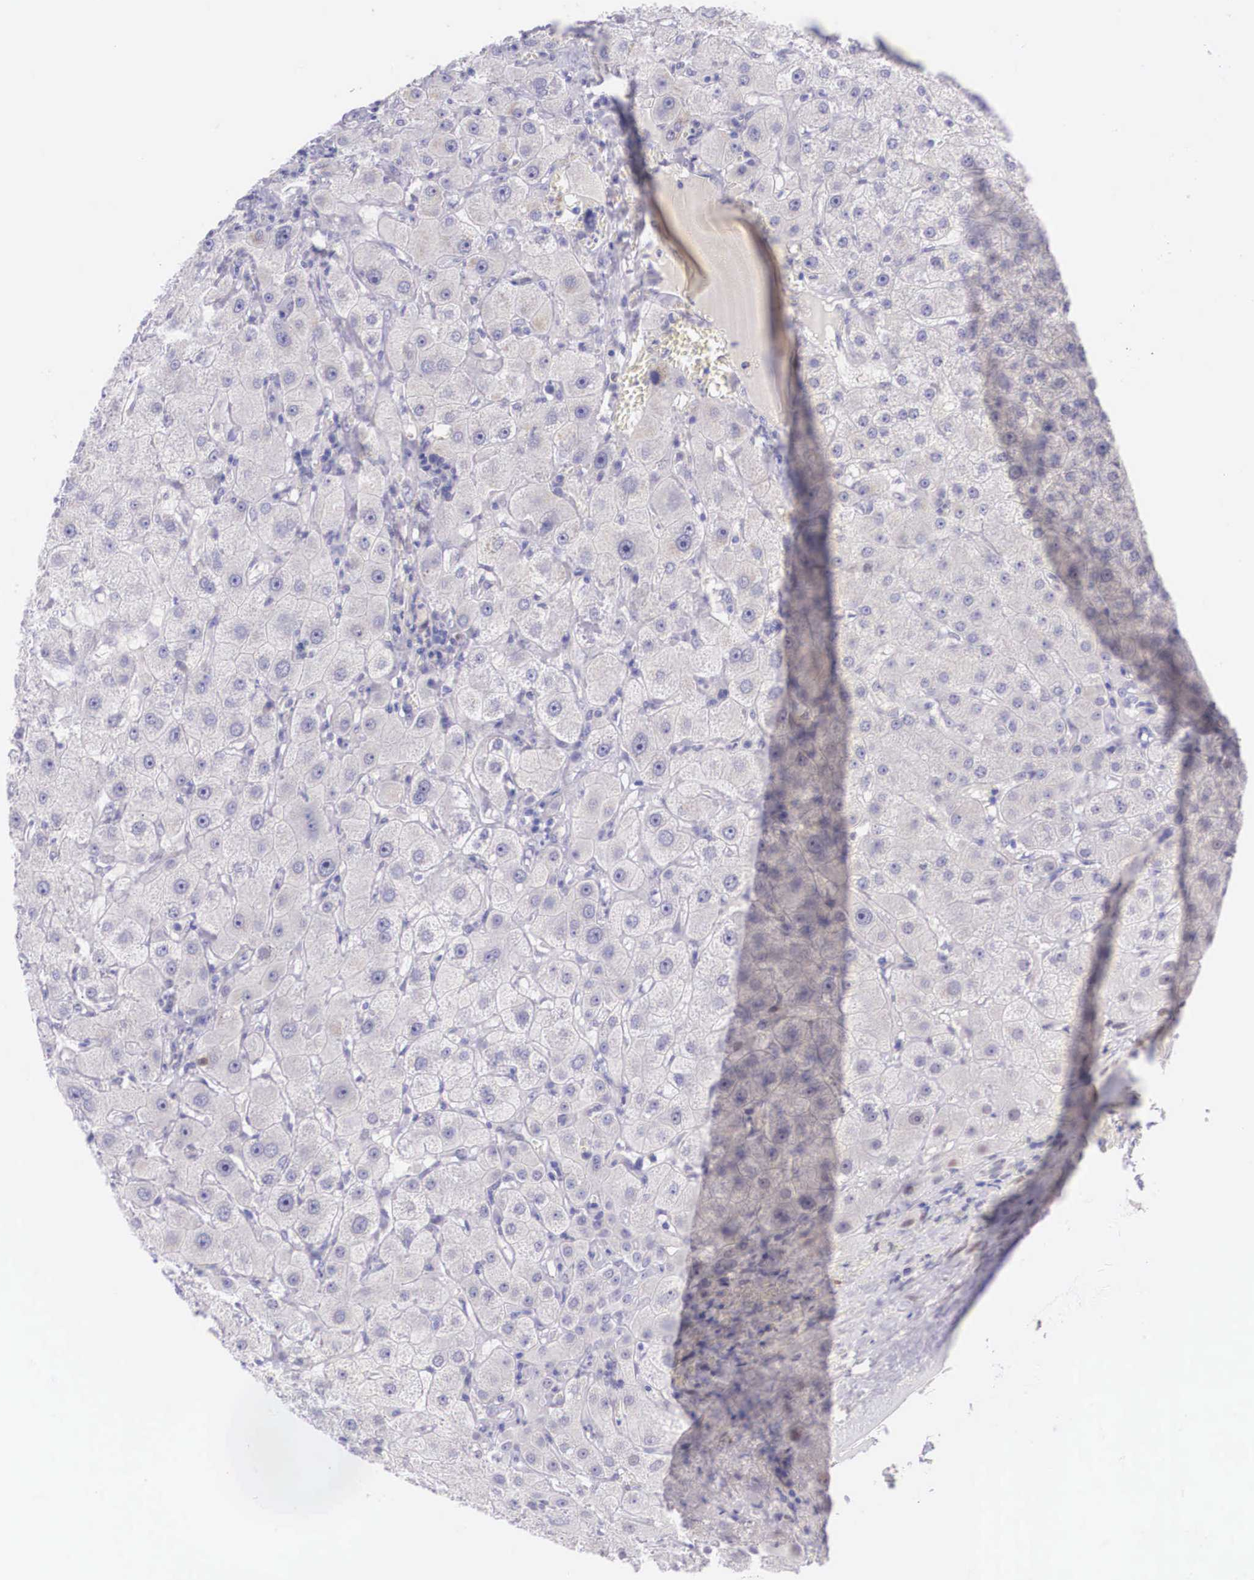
{"staining": {"intensity": "negative", "quantity": "none", "location": "none"}, "tissue": "liver", "cell_type": "Cholangiocytes", "image_type": "normal", "snomed": [{"axis": "morphology", "description": "Normal tissue, NOS"}, {"axis": "topography", "description": "Liver"}], "caption": "Immunohistochemical staining of unremarkable liver displays no significant positivity in cholangiocytes. Nuclei are stained in blue.", "gene": "BCL6", "patient": {"sex": "female", "age": 79}}